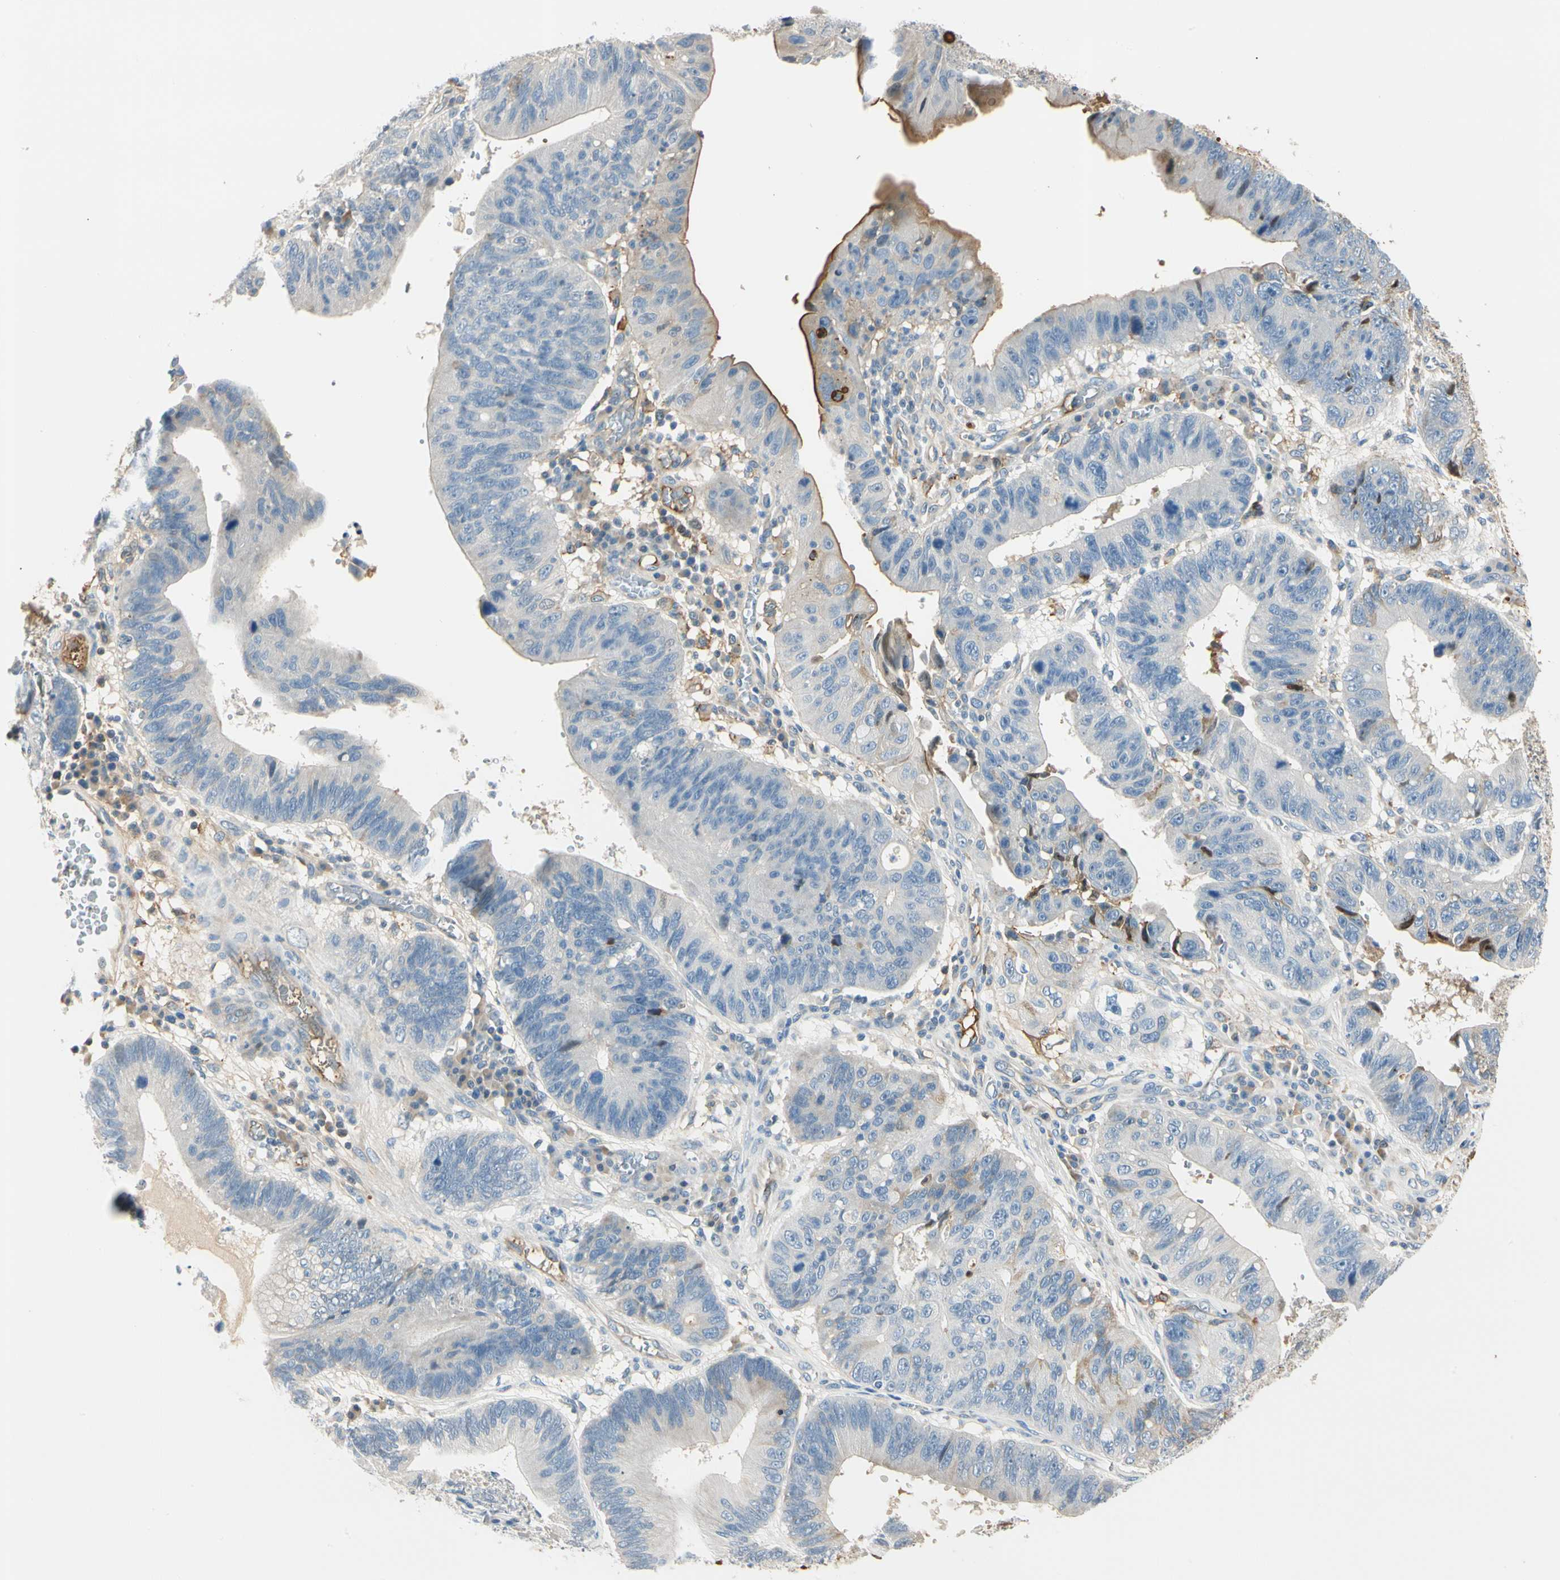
{"staining": {"intensity": "moderate", "quantity": "<25%", "location": "cytoplasmic/membranous"}, "tissue": "stomach cancer", "cell_type": "Tumor cells", "image_type": "cancer", "snomed": [{"axis": "morphology", "description": "Adenocarcinoma, NOS"}, {"axis": "topography", "description": "Stomach"}], "caption": "Human stomach cancer (adenocarcinoma) stained with a protein marker reveals moderate staining in tumor cells.", "gene": "LAMB3", "patient": {"sex": "male", "age": 59}}